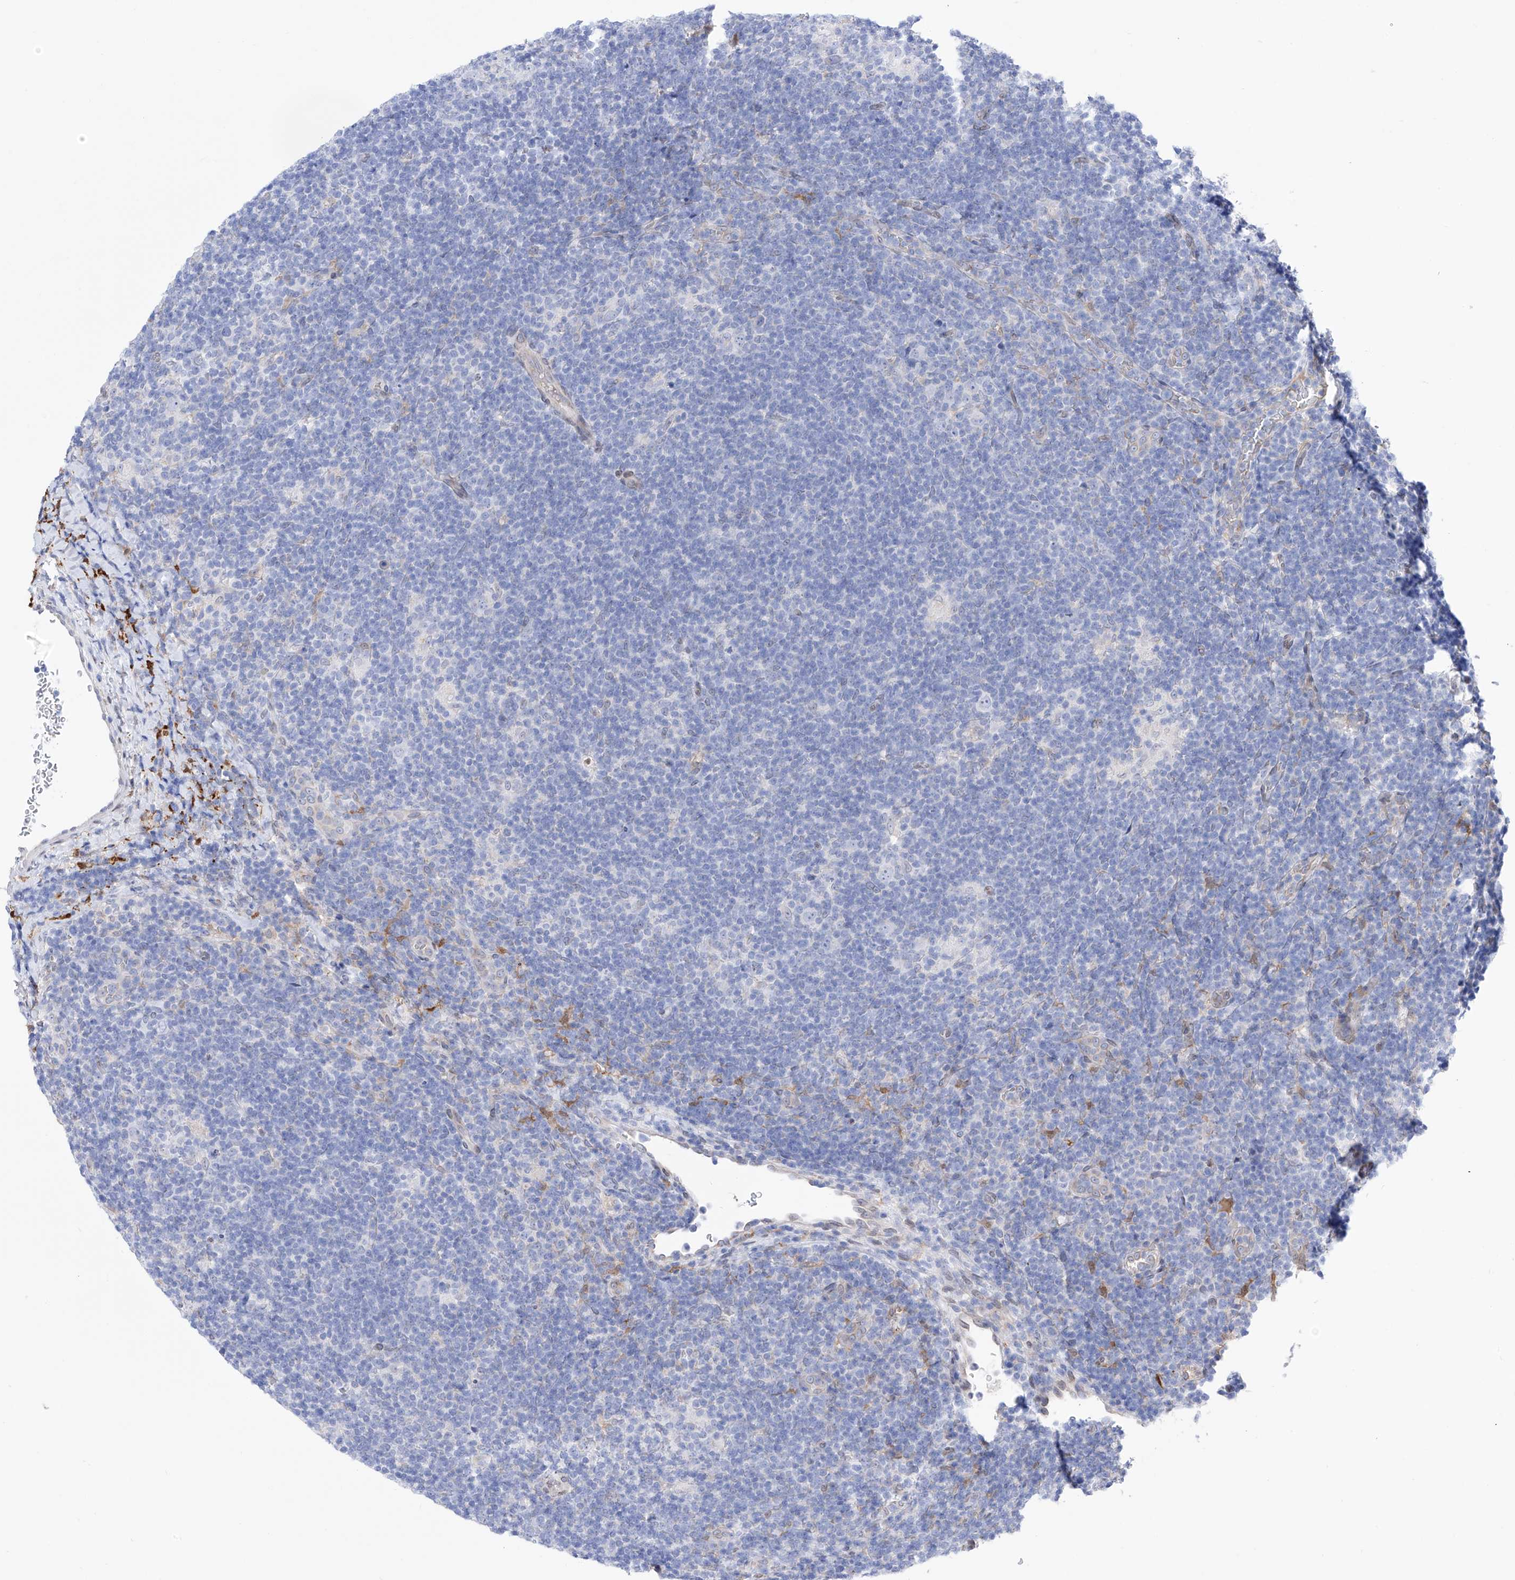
{"staining": {"intensity": "negative", "quantity": "none", "location": "none"}, "tissue": "lymphoma", "cell_type": "Tumor cells", "image_type": "cancer", "snomed": [{"axis": "morphology", "description": "Hodgkin's disease, NOS"}, {"axis": "topography", "description": "Lymph node"}], "caption": "Lymphoma stained for a protein using immunohistochemistry demonstrates no staining tumor cells.", "gene": "LCLAT1", "patient": {"sex": "female", "age": 57}}